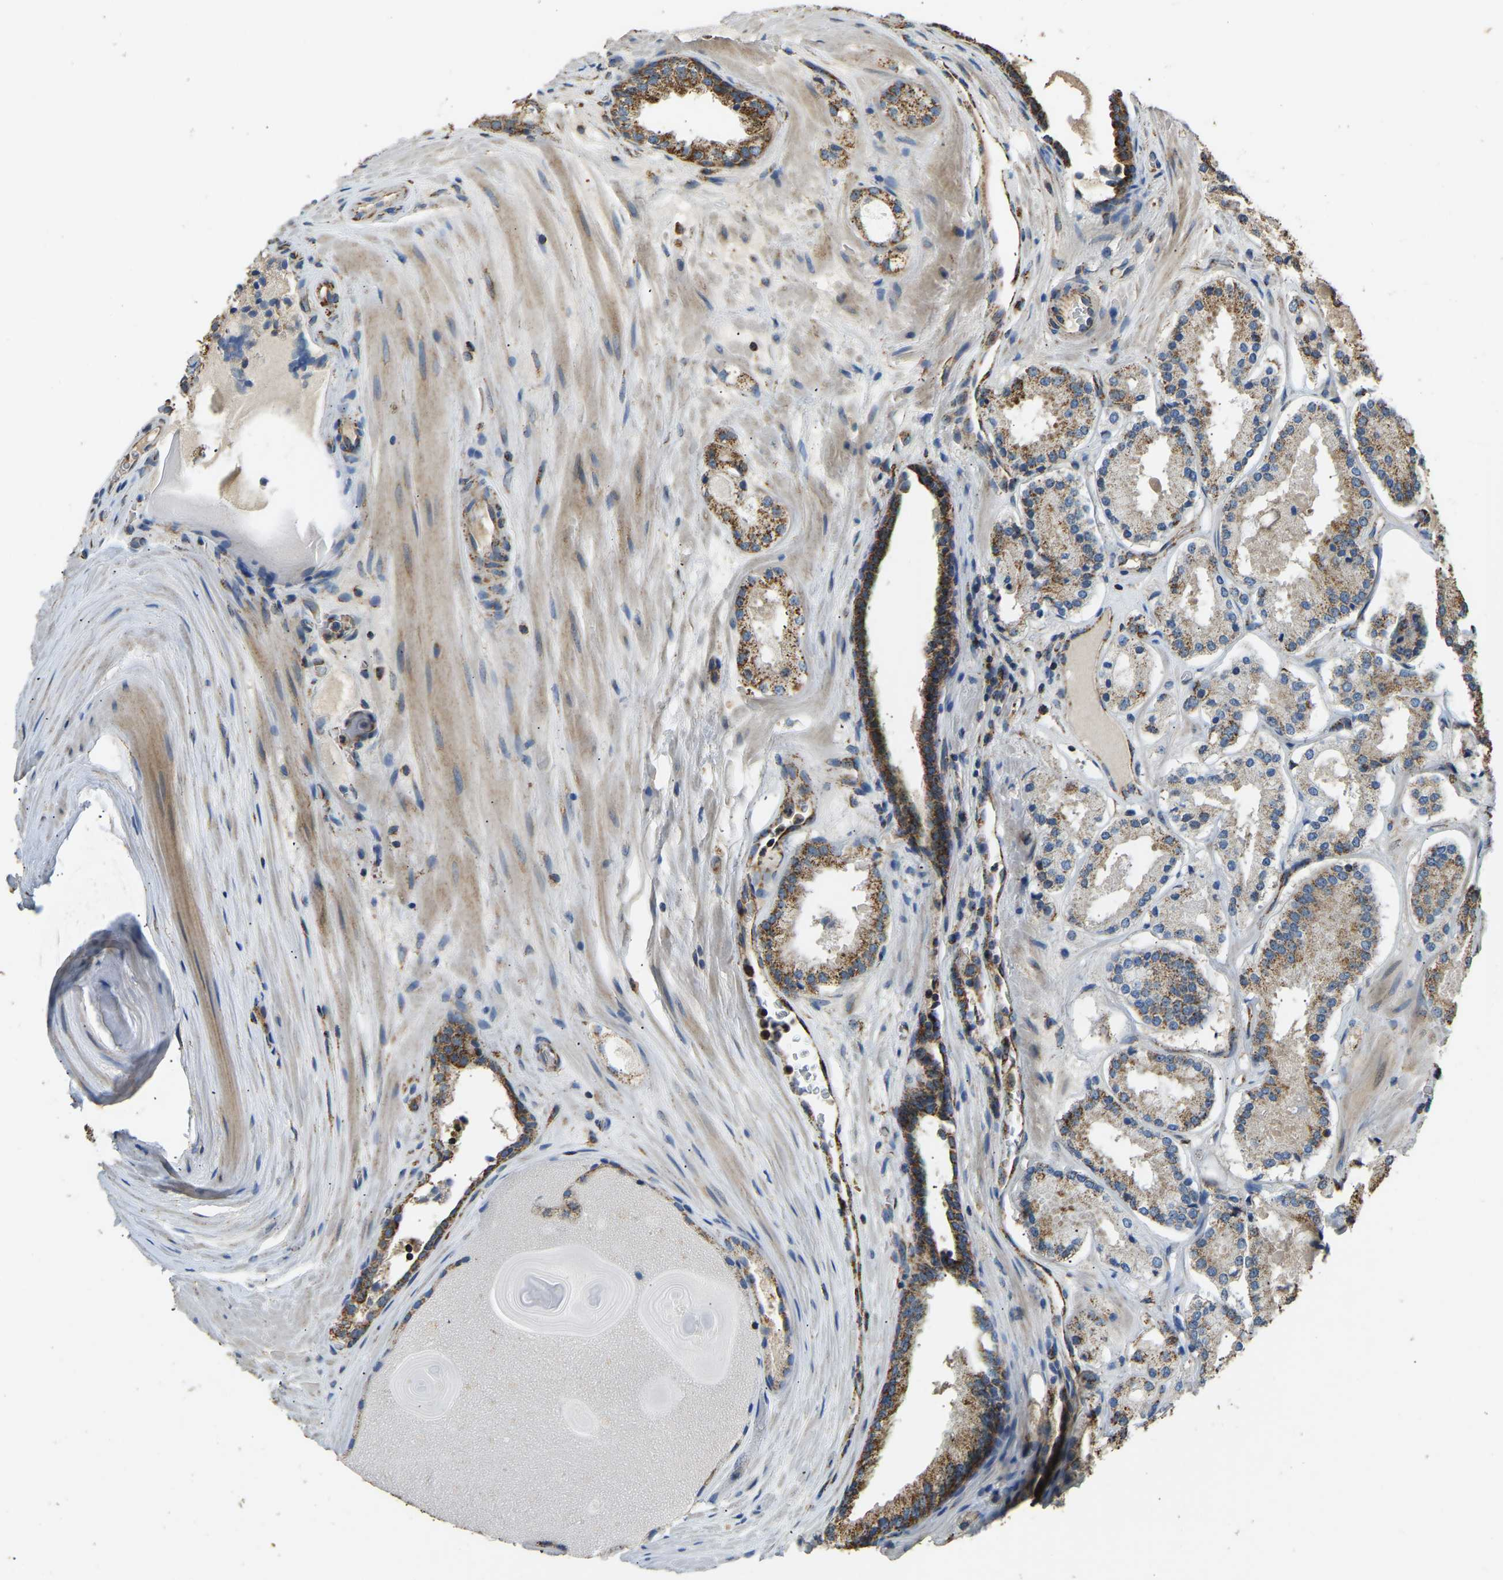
{"staining": {"intensity": "strong", "quantity": "25%-75%", "location": "cytoplasmic/membranous"}, "tissue": "prostate cancer", "cell_type": "Tumor cells", "image_type": "cancer", "snomed": [{"axis": "morphology", "description": "Adenocarcinoma, High grade"}, {"axis": "topography", "description": "Prostate"}], "caption": "Prostate cancer was stained to show a protein in brown. There is high levels of strong cytoplasmic/membranous positivity in about 25%-75% of tumor cells.", "gene": "TUFM", "patient": {"sex": "male", "age": 65}}